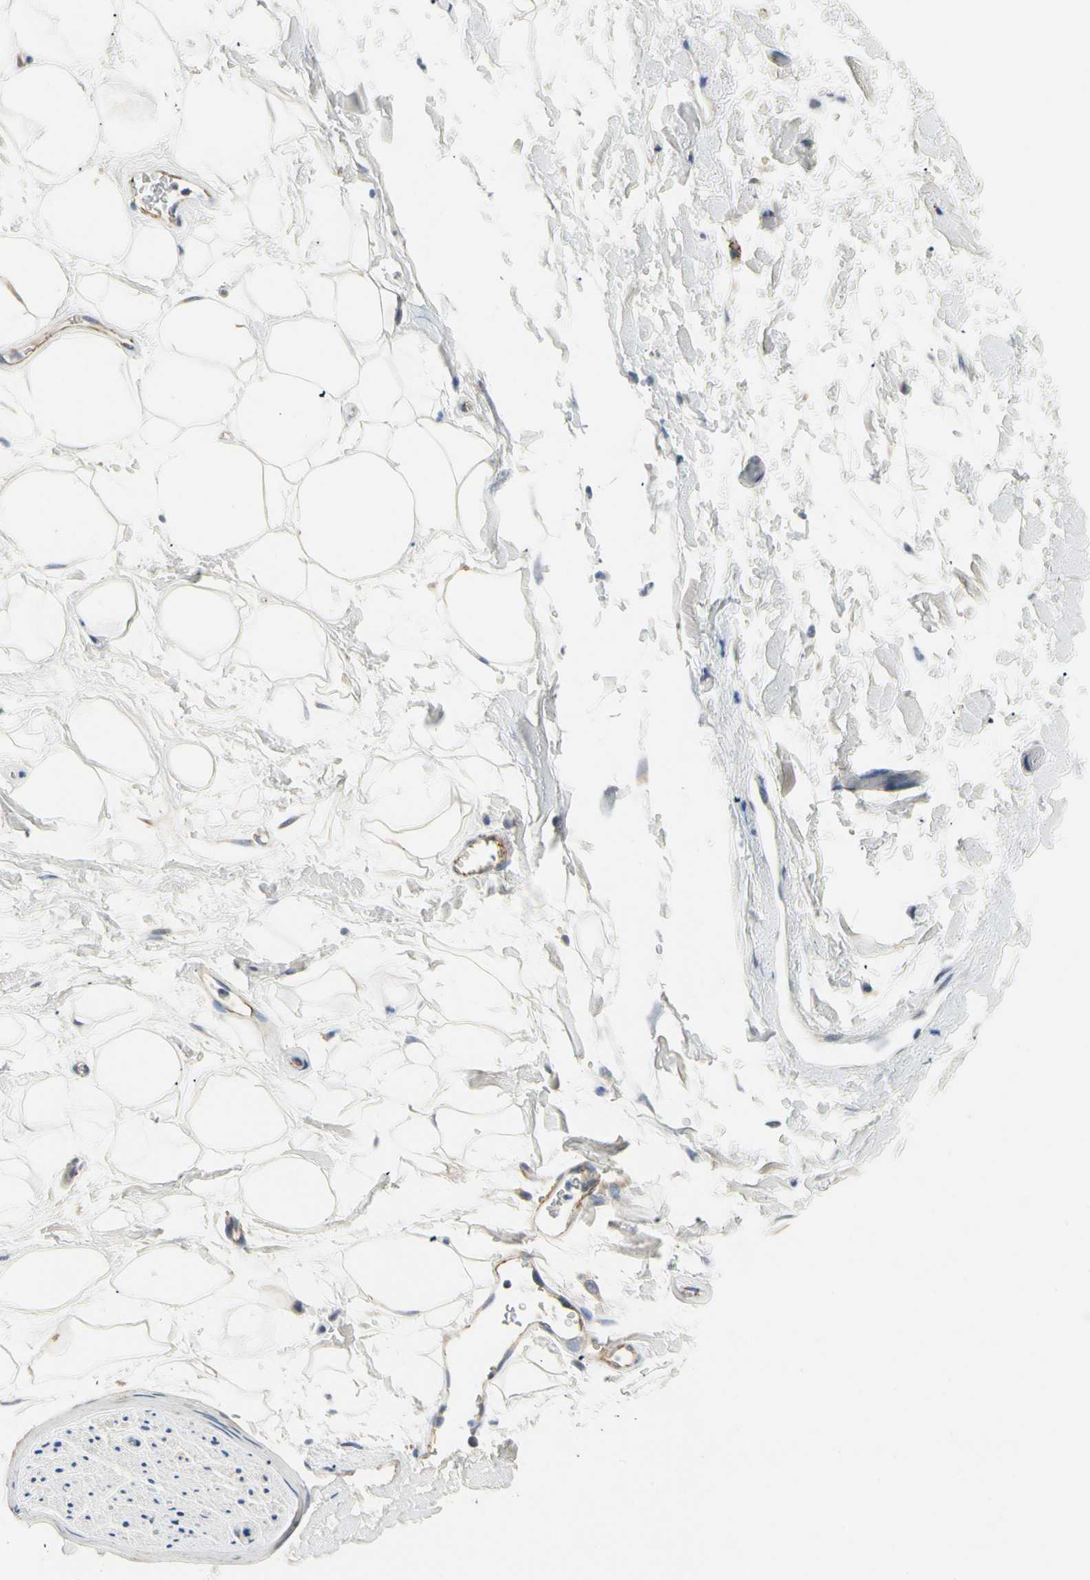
{"staining": {"intensity": "negative", "quantity": "none", "location": "none"}, "tissue": "adipose tissue", "cell_type": "Adipocytes", "image_type": "normal", "snomed": [{"axis": "morphology", "description": "Normal tissue, NOS"}, {"axis": "topography", "description": "Soft tissue"}], "caption": "This is an IHC micrograph of benign human adipose tissue. There is no staining in adipocytes.", "gene": "LGR6", "patient": {"sex": "male", "age": 72}}